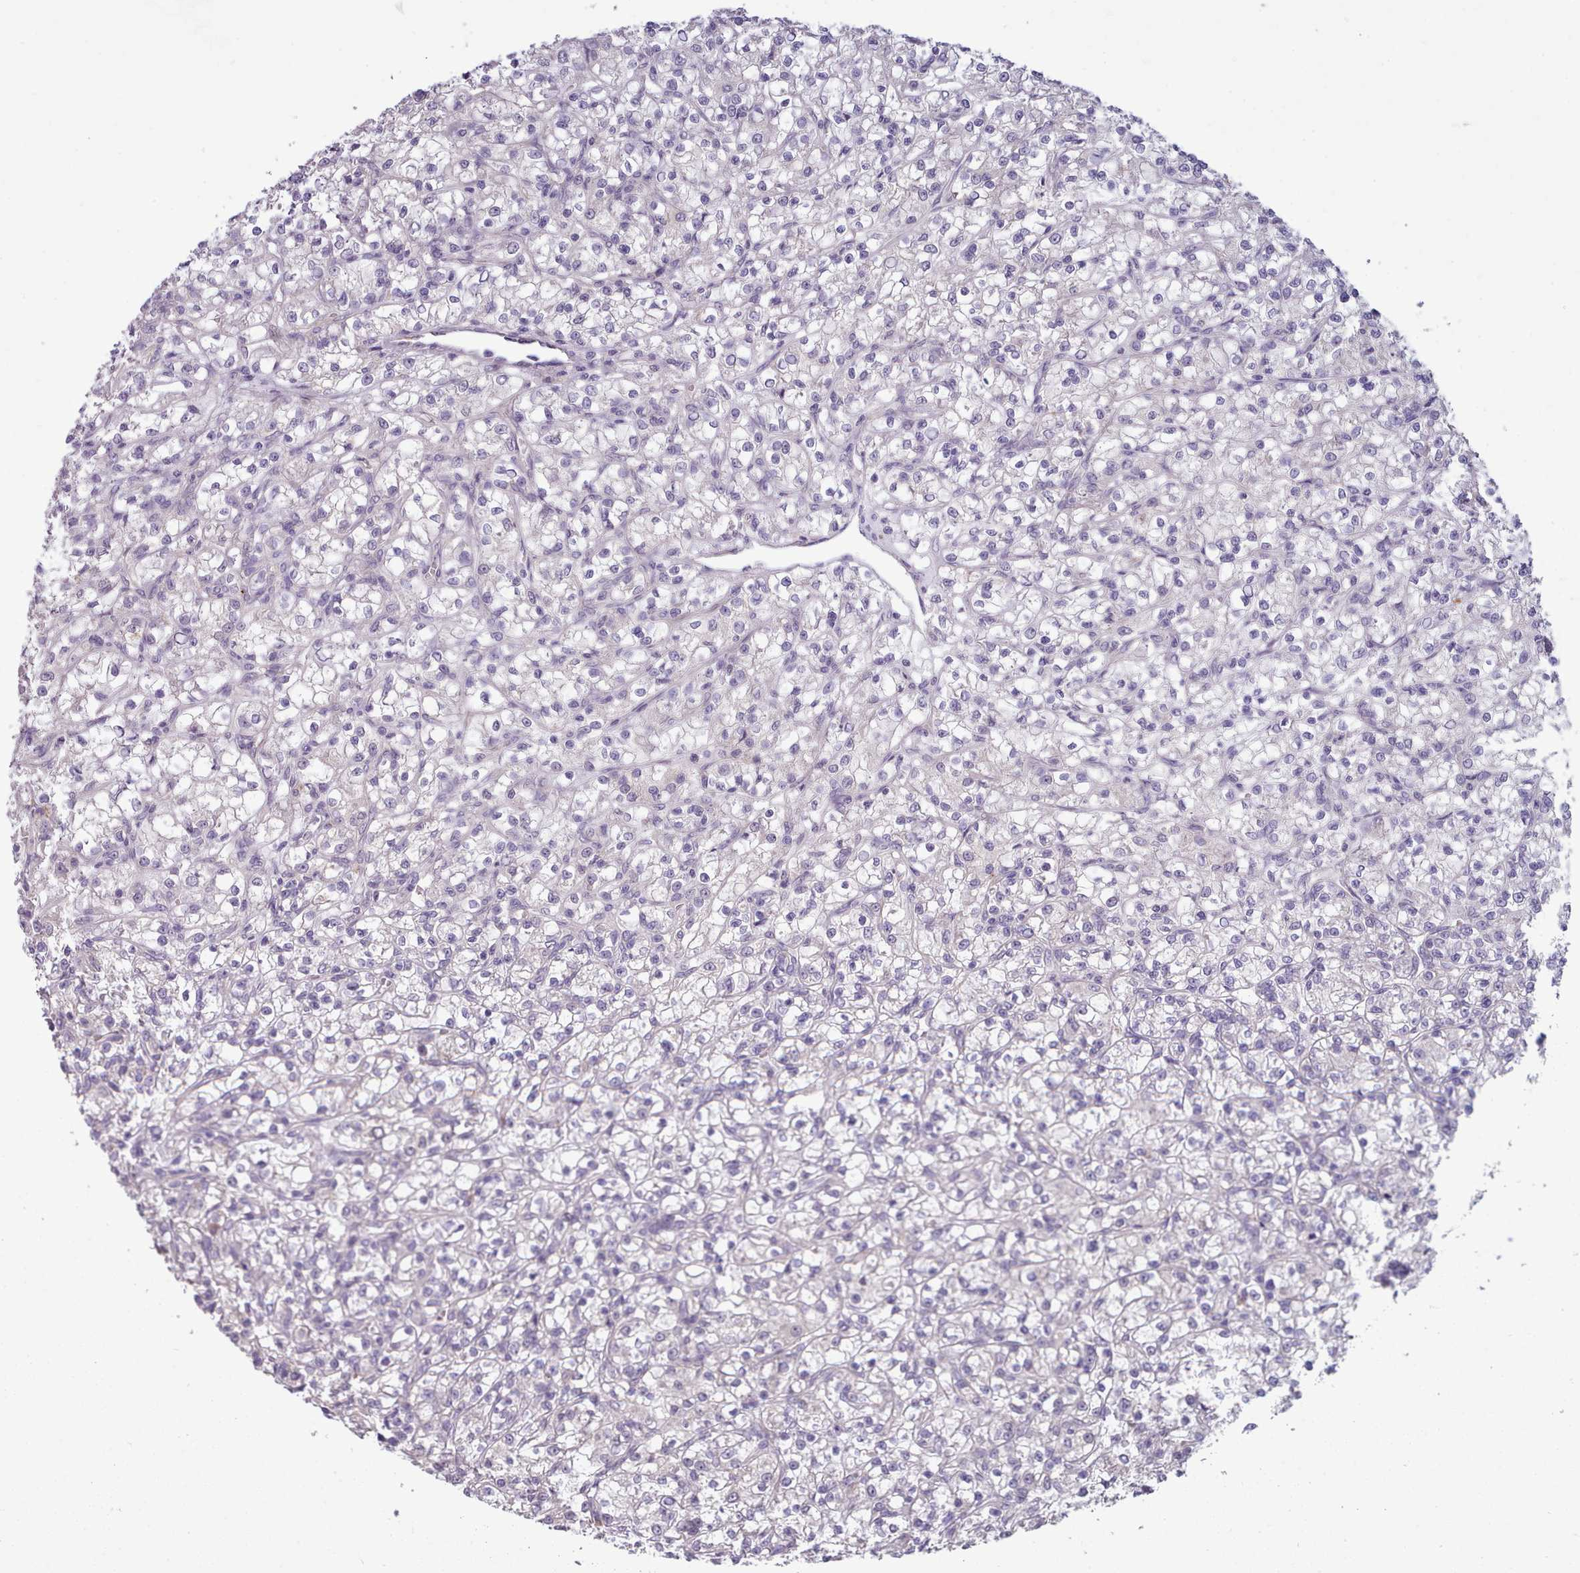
{"staining": {"intensity": "negative", "quantity": "none", "location": "none"}, "tissue": "renal cancer", "cell_type": "Tumor cells", "image_type": "cancer", "snomed": [{"axis": "morphology", "description": "Adenocarcinoma, NOS"}, {"axis": "topography", "description": "Kidney"}], "caption": "Adenocarcinoma (renal) was stained to show a protein in brown. There is no significant positivity in tumor cells.", "gene": "DPF1", "patient": {"sex": "female", "age": 59}}